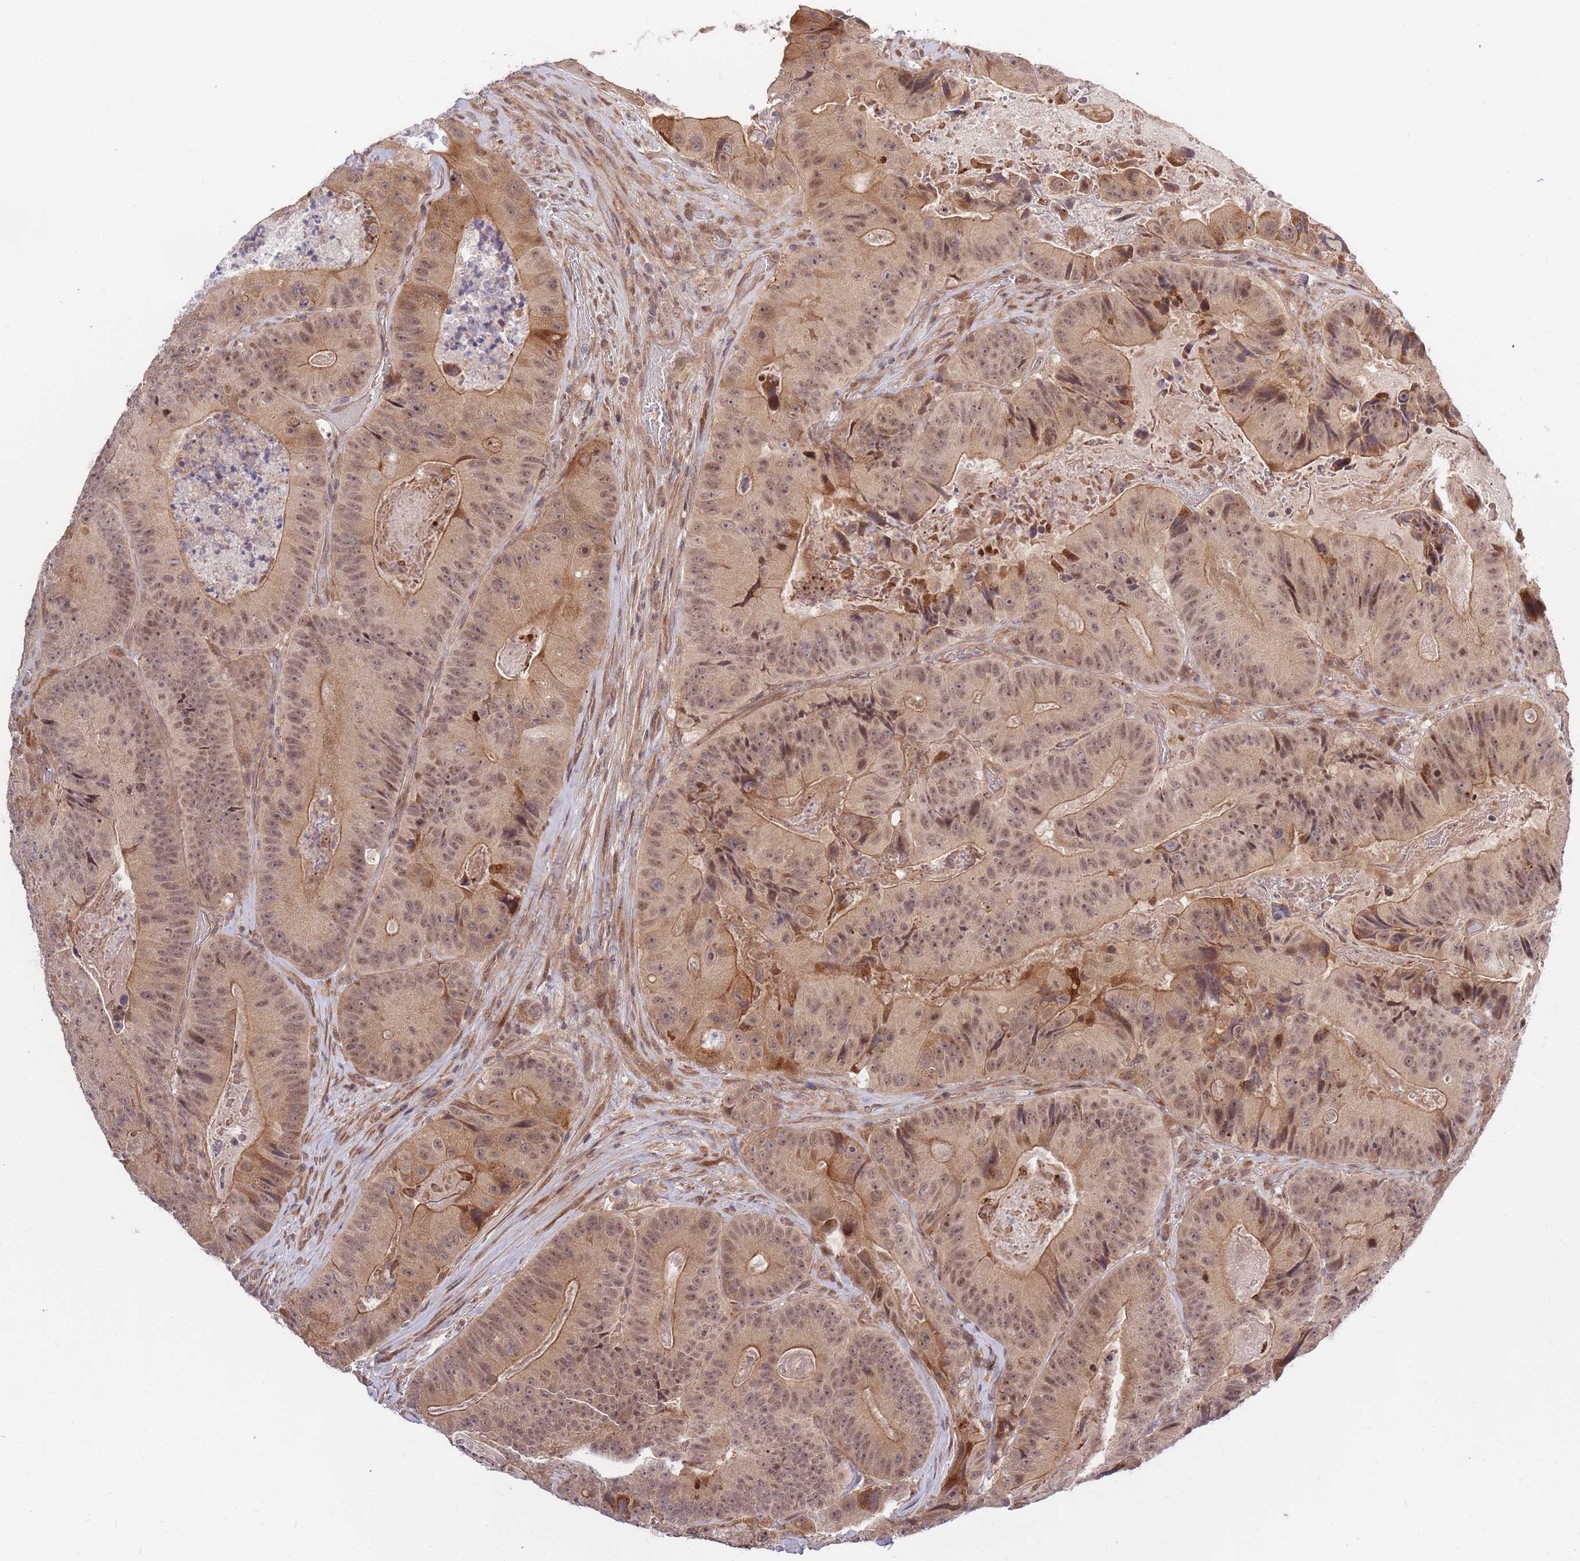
{"staining": {"intensity": "moderate", "quantity": ">75%", "location": "cytoplasmic/membranous,nuclear"}, "tissue": "colorectal cancer", "cell_type": "Tumor cells", "image_type": "cancer", "snomed": [{"axis": "morphology", "description": "Adenocarcinoma, NOS"}, {"axis": "topography", "description": "Colon"}], "caption": "Immunohistochemistry photomicrograph of neoplastic tissue: human colorectal cancer stained using IHC shows medium levels of moderate protein expression localized specifically in the cytoplasmic/membranous and nuclear of tumor cells, appearing as a cytoplasmic/membranous and nuclear brown color.", "gene": "HAUS3", "patient": {"sex": "female", "age": 86}}